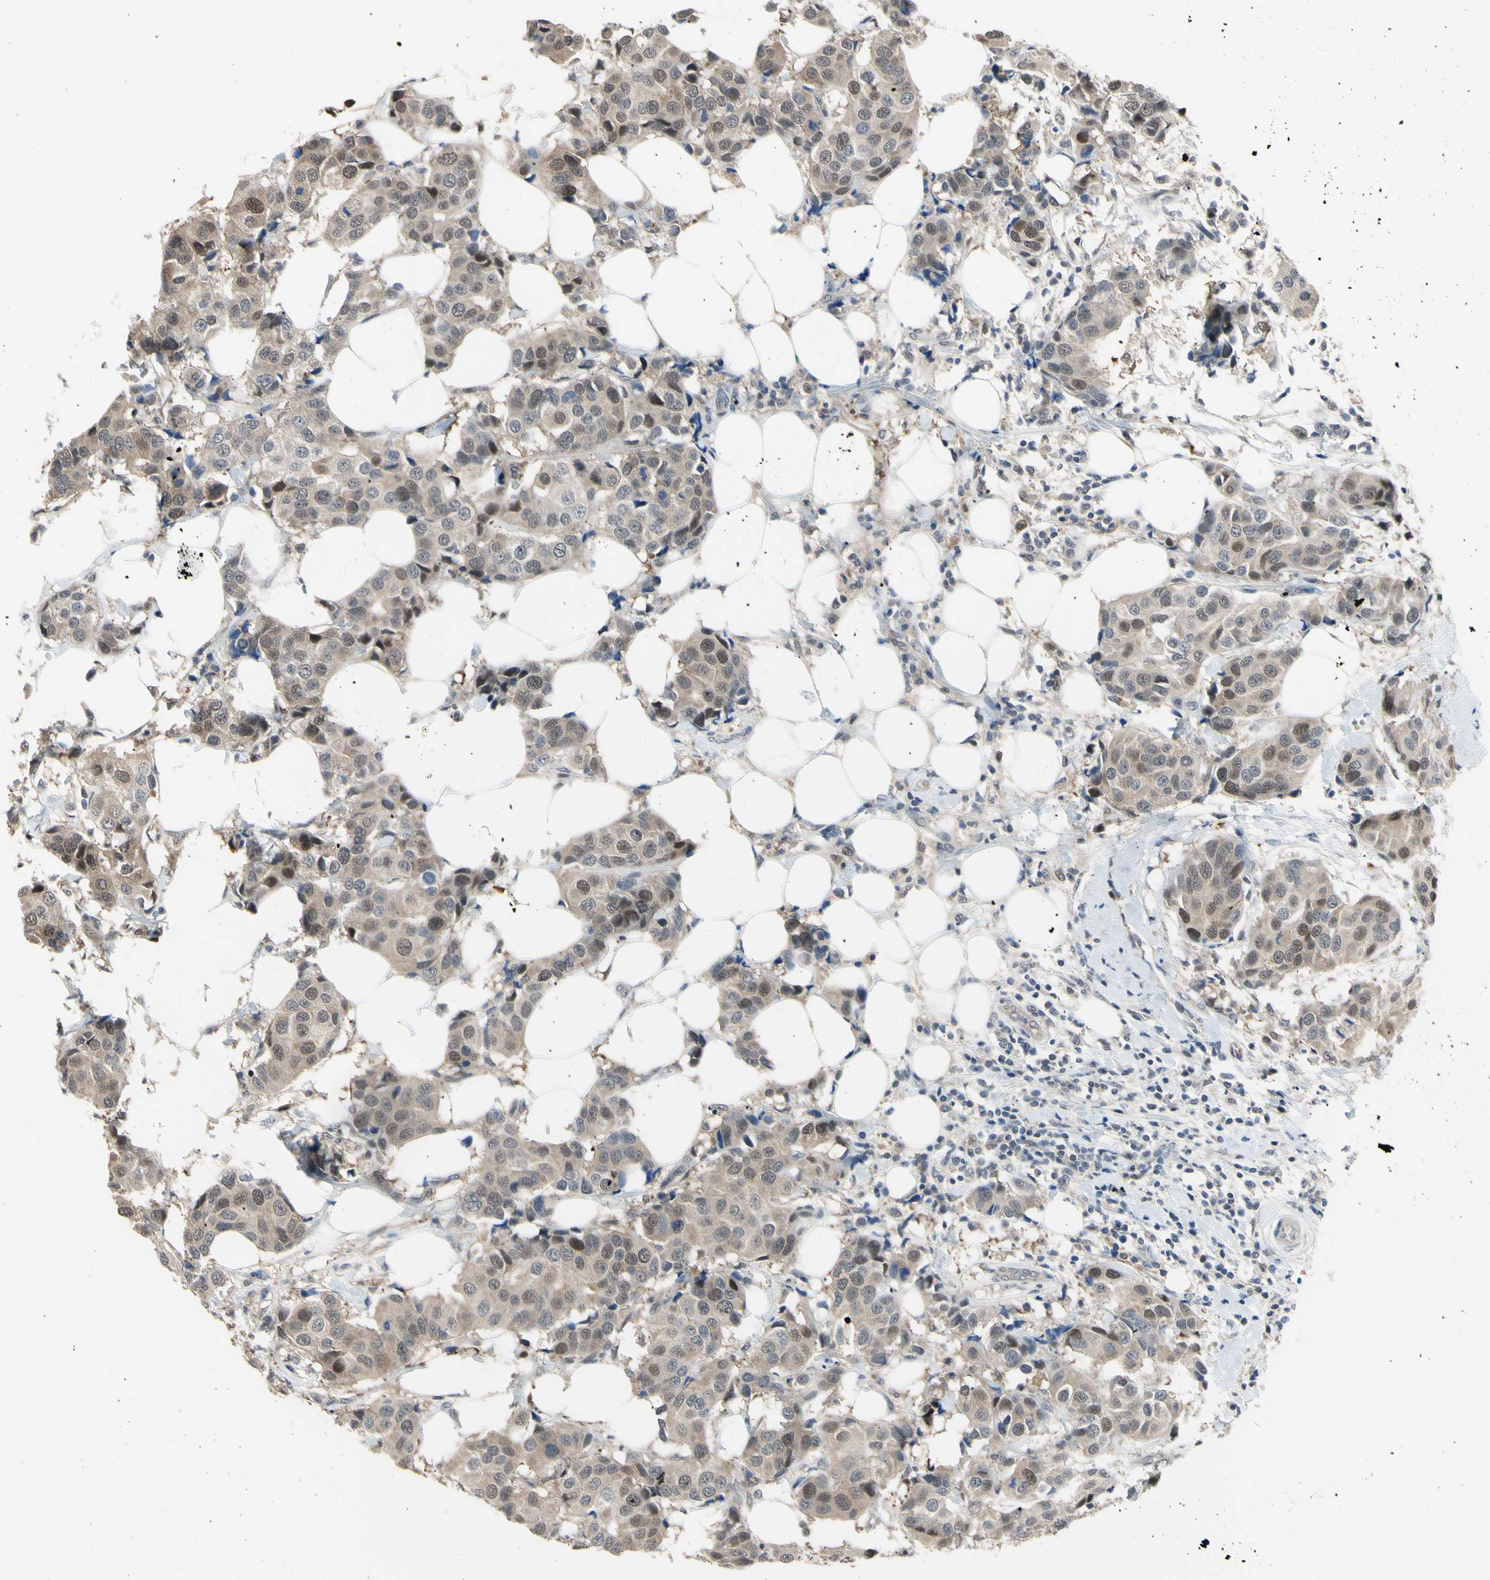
{"staining": {"intensity": "weak", "quantity": ">75%", "location": "cytoplasmic/membranous,nuclear"}, "tissue": "breast cancer", "cell_type": "Tumor cells", "image_type": "cancer", "snomed": [{"axis": "morphology", "description": "Normal tissue, NOS"}, {"axis": "morphology", "description": "Duct carcinoma"}, {"axis": "topography", "description": "Breast"}], "caption": "Weak cytoplasmic/membranous and nuclear staining for a protein is present in approximately >75% of tumor cells of intraductal carcinoma (breast) using immunohistochemistry.", "gene": "HSPA4", "patient": {"sex": "female", "age": 39}}